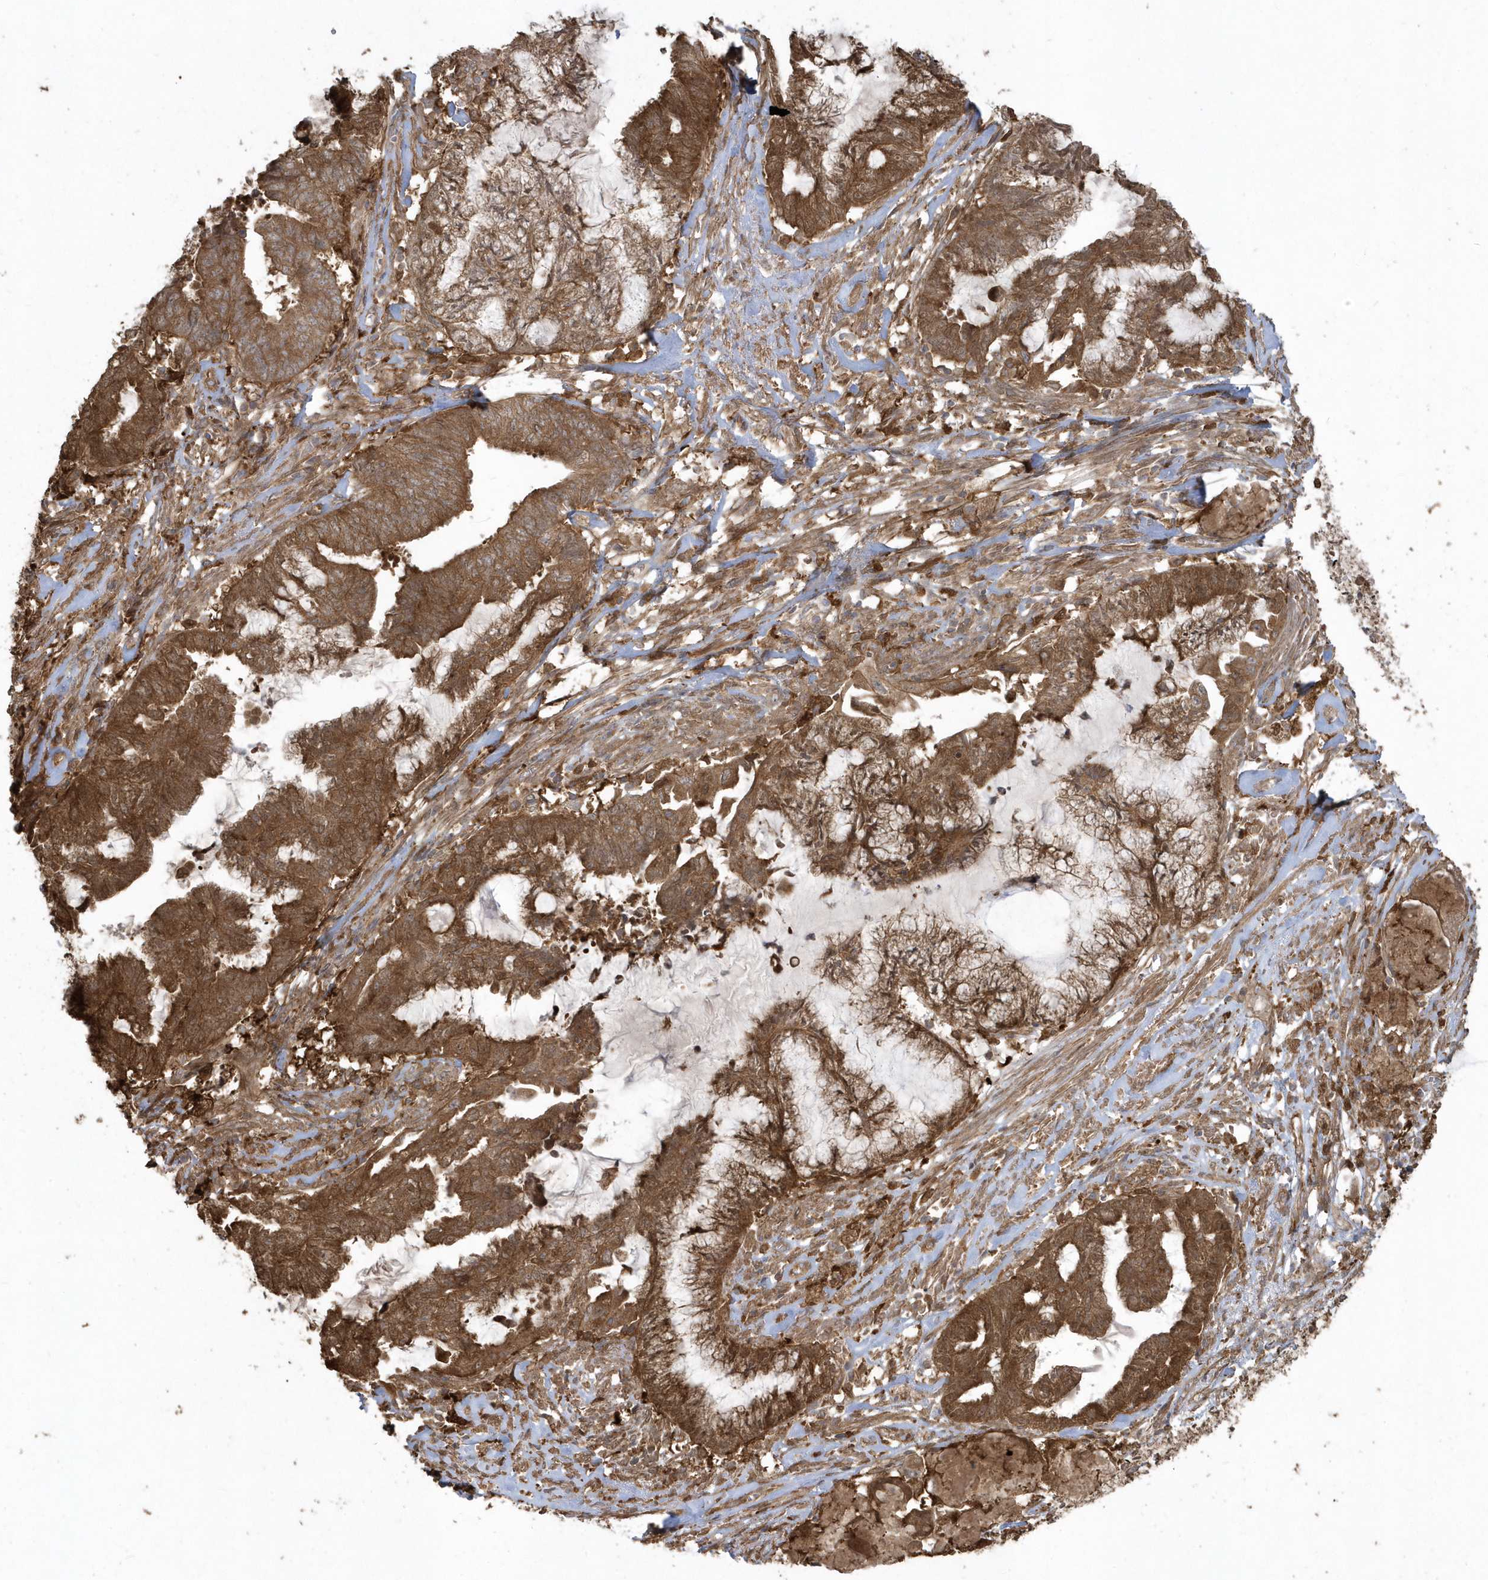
{"staining": {"intensity": "strong", "quantity": ">75%", "location": "cytoplasmic/membranous"}, "tissue": "endometrial cancer", "cell_type": "Tumor cells", "image_type": "cancer", "snomed": [{"axis": "morphology", "description": "Adenocarcinoma, NOS"}, {"axis": "topography", "description": "Endometrium"}], "caption": "Adenocarcinoma (endometrial) tissue shows strong cytoplasmic/membranous staining in approximately >75% of tumor cells, visualized by immunohistochemistry. The staining was performed using DAB (3,3'-diaminobenzidine), with brown indicating positive protein expression. Nuclei are stained blue with hematoxylin.", "gene": "HNMT", "patient": {"sex": "female", "age": 86}}